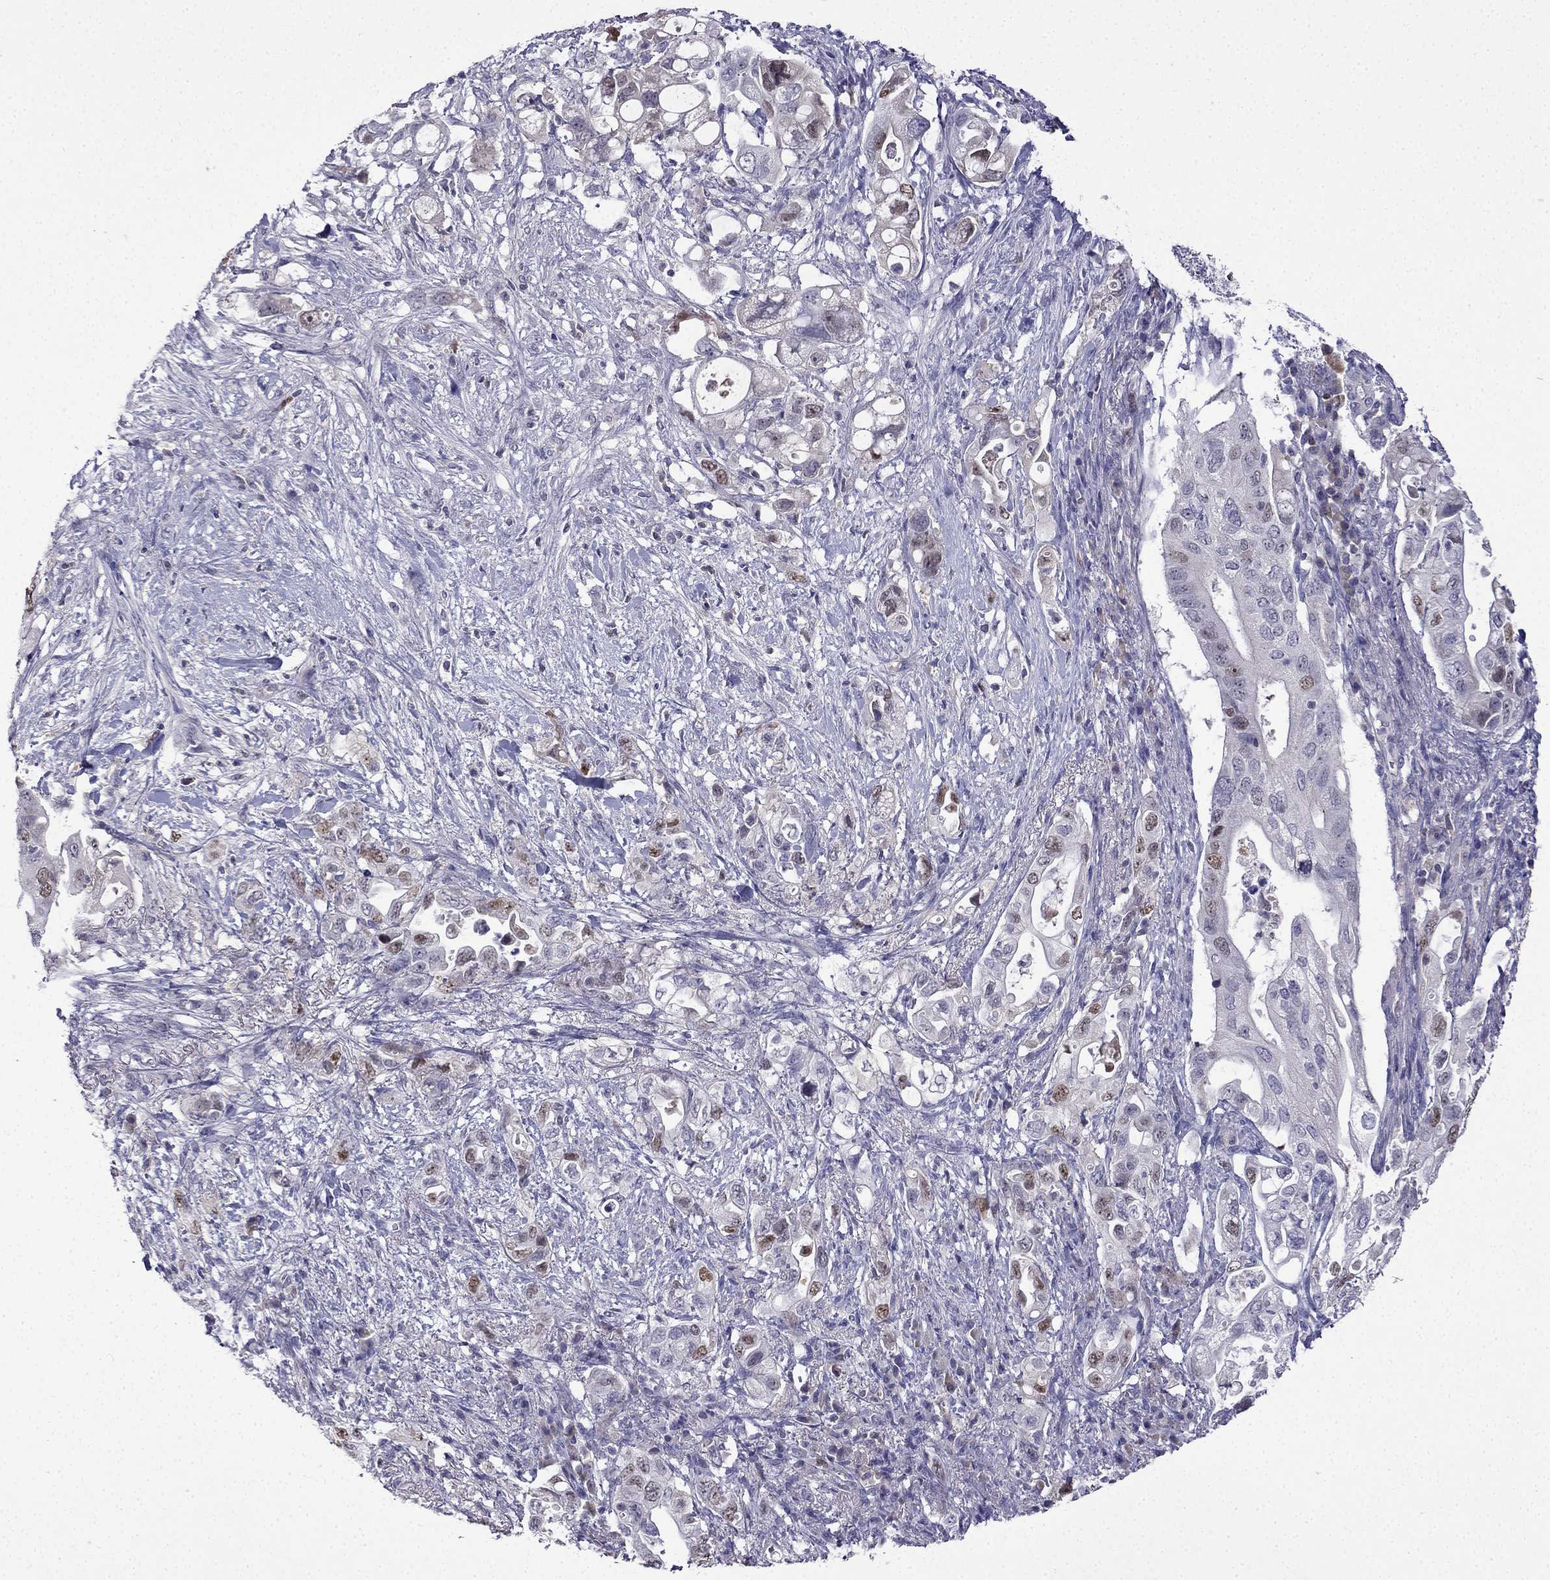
{"staining": {"intensity": "moderate", "quantity": "<25%", "location": "nuclear"}, "tissue": "pancreatic cancer", "cell_type": "Tumor cells", "image_type": "cancer", "snomed": [{"axis": "morphology", "description": "Adenocarcinoma, NOS"}, {"axis": "topography", "description": "Pancreas"}], "caption": "About <25% of tumor cells in pancreatic cancer (adenocarcinoma) exhibit moderate nuclear protein staining as visualized by brown immunohistochemical staining.", "gene": "UHRF1", "patient": {"sex": "female", "age": 72}}